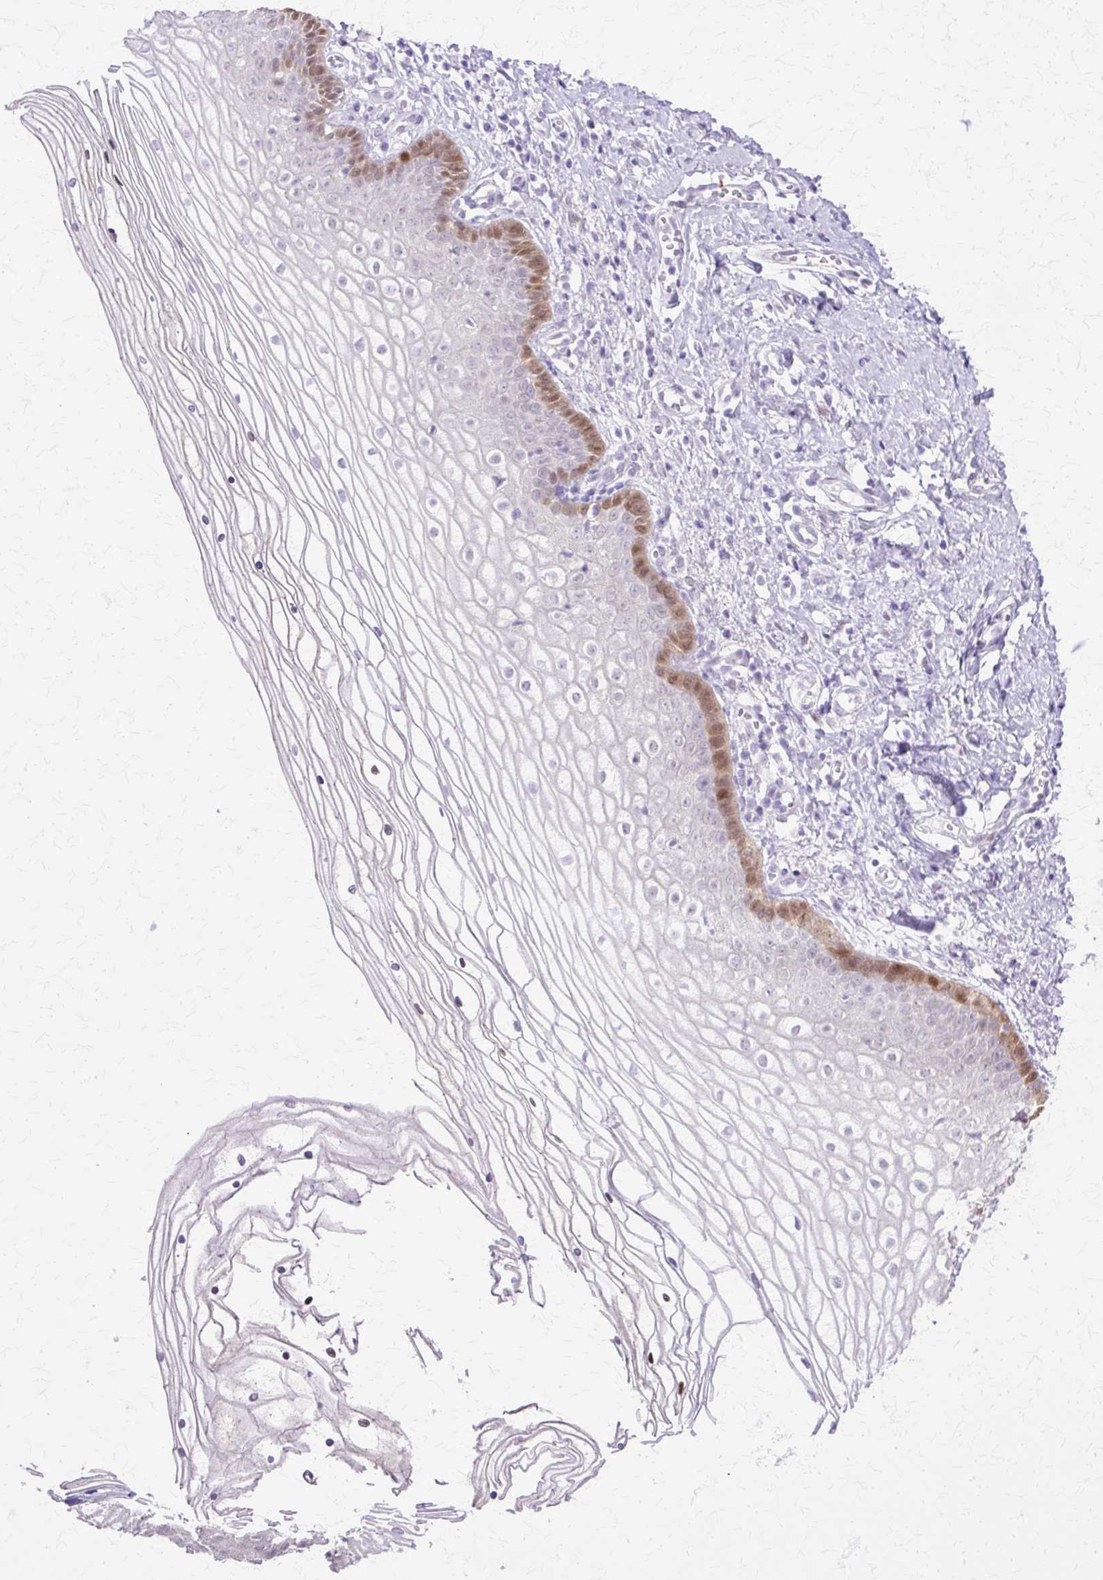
{"staining": {"intensity": "moderate", "quantity": "<25%", "location": "nuclear"}, "tissue": "vagina", "cell_type": "Squamous epithelial cells", "image_type": "normal", "snomed": [{"axis": "morphology", "description": "Normal tissue, NOS"}, {"axis": "topography", "description": "Vagina"}], "caption": "Squamous epithelial cells exhibit moderate nuclear staining in about <25% of cells in unremarkable vagina.", "gene": "HSPA1A", "patient": {"sex": "female", "age": 56}}